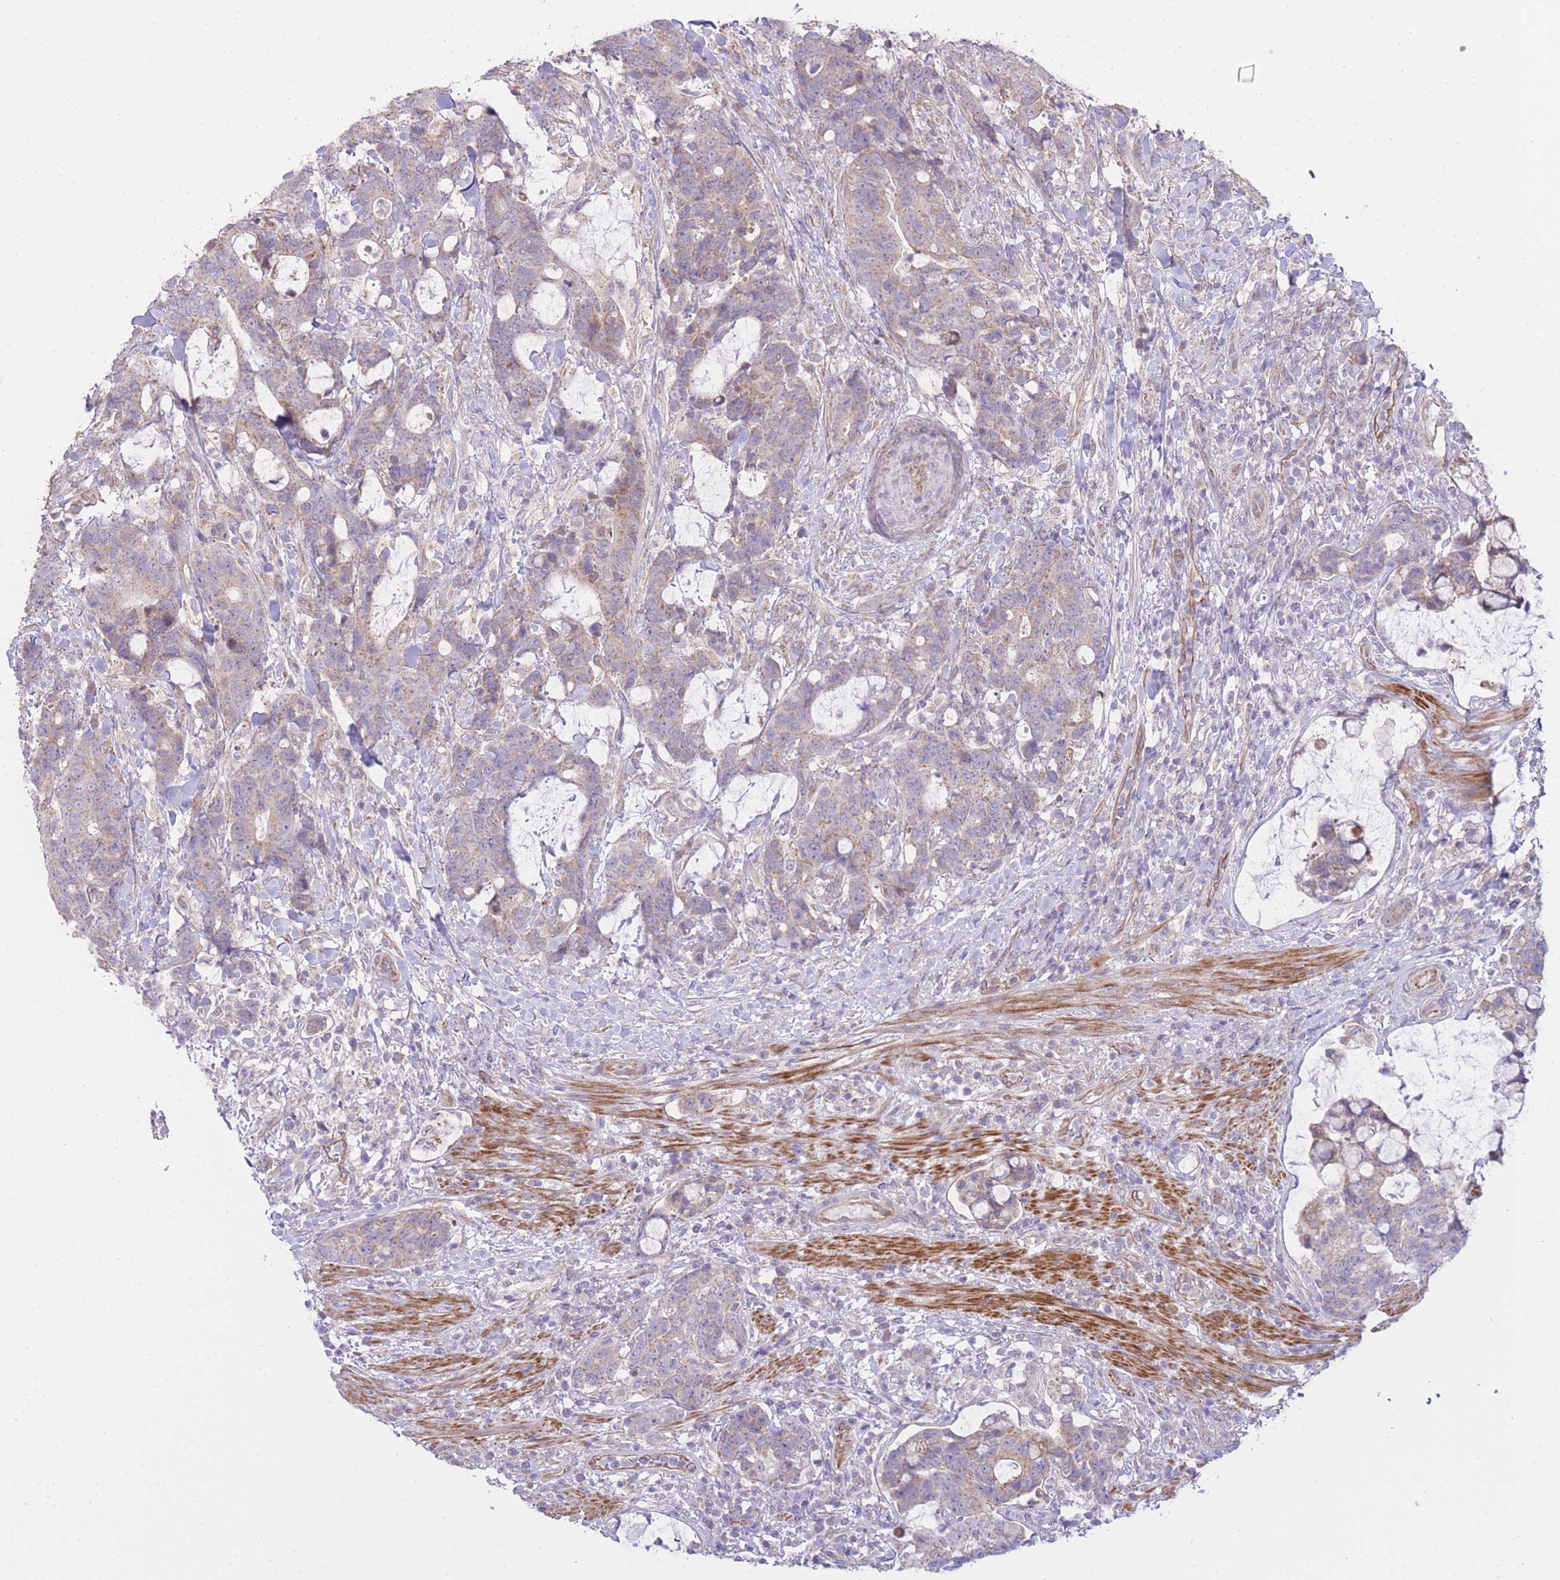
{"staining": {"intensity": "weak", "quantity": "25%-75%", "location": "cytoplasmic/membranous"}, "tissue": "colorectal cancer", "cell_type": "Tumor cells", "image_type": "cancer", "snomed": [{"axis": "morphology", "description": "Adenocarcinoma, NOS"}, {"axis": "topography", "description": "Colon"}], "caption": "Protein staining displays weak cytoplasmic/membranous positivity in approximately 25%-75% of tumor cells in colorectal cancer (adenocarcinoma).", "gene": "CTBP1", "patient": {"sex": "female", "age": 82}}